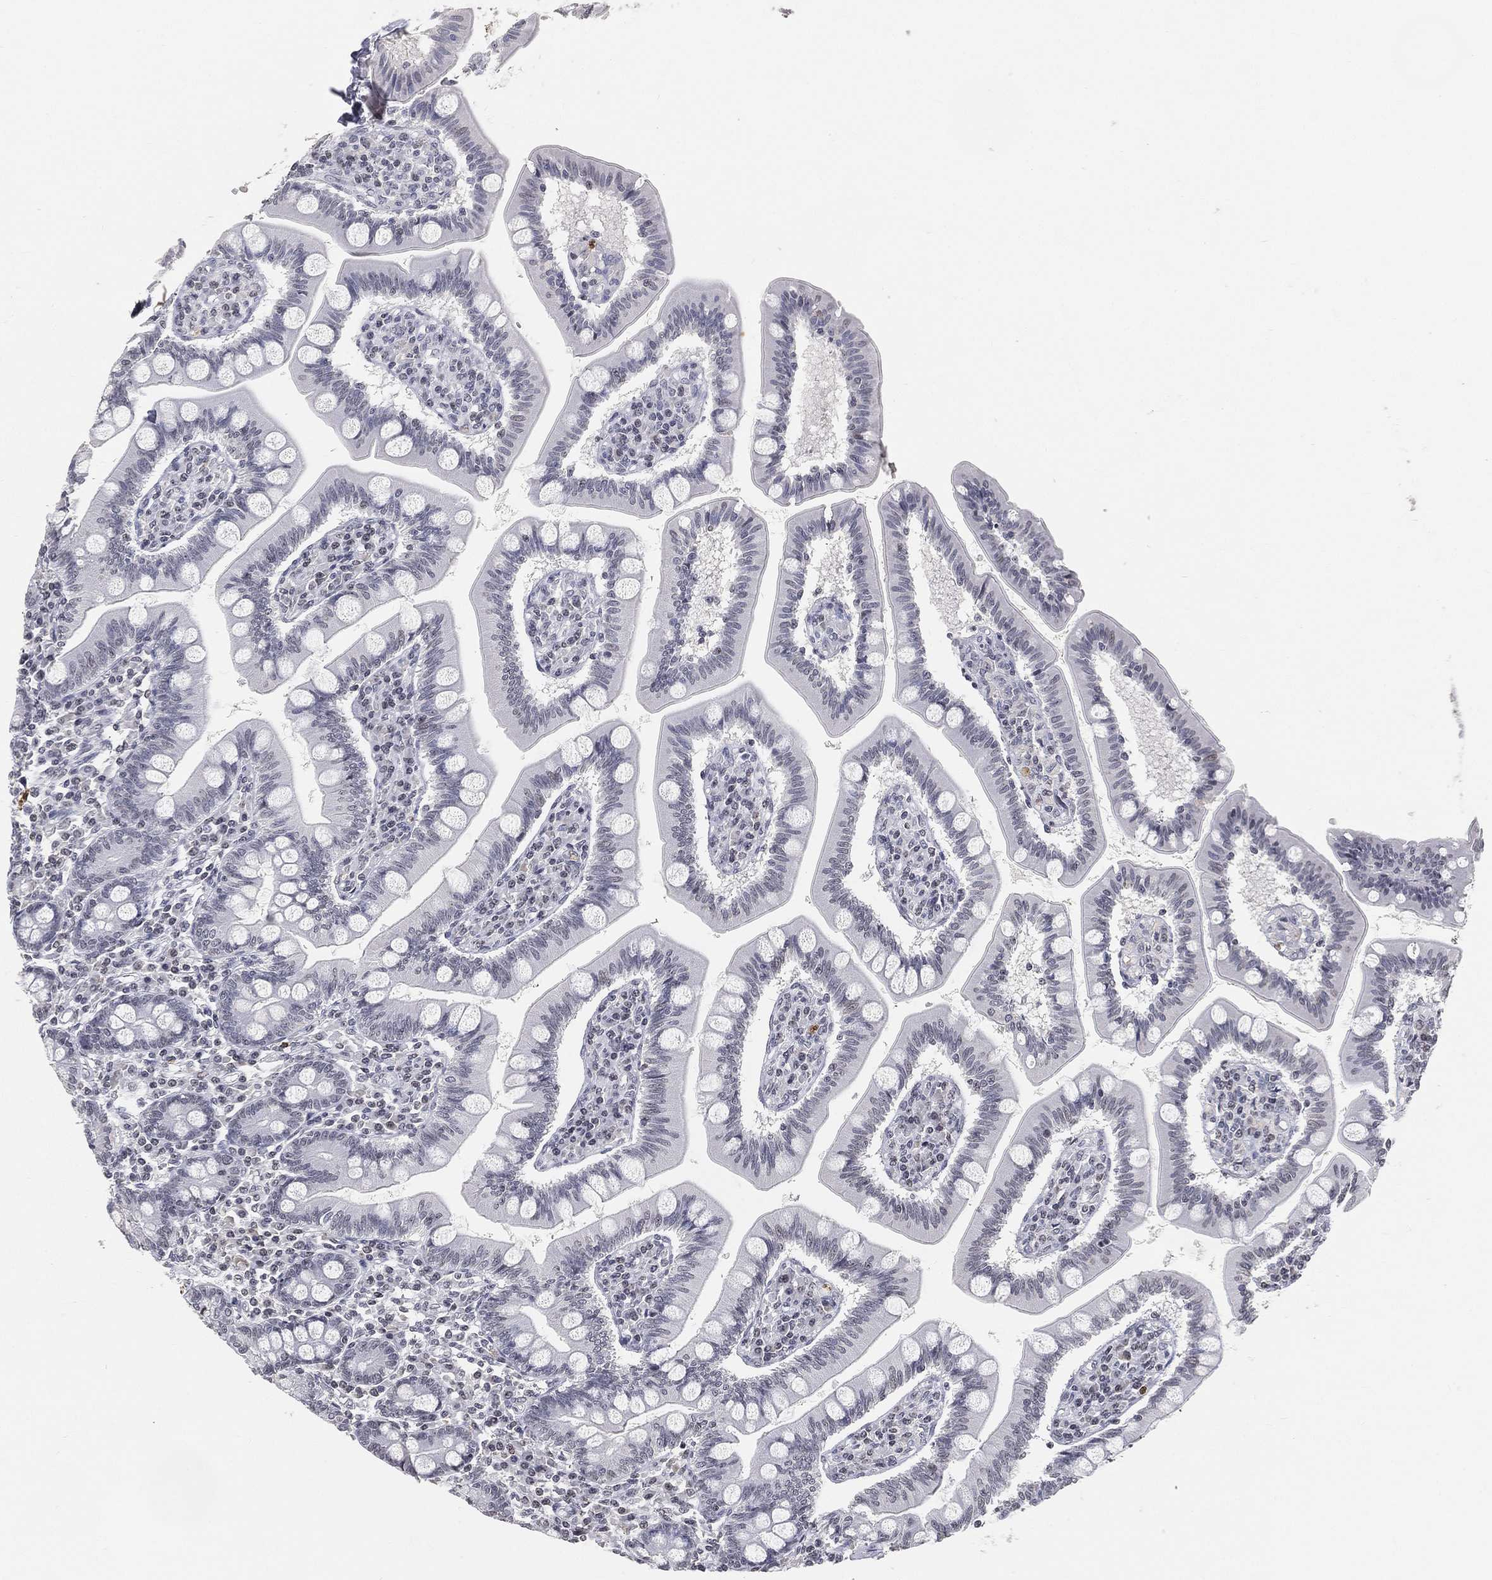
{"staining": {"intensity": "negative", "quantity": "none", "location": "none"}, "tissue": "small intestine", "cell_type": "Glandular cells", "image_type": "normal", "snomed": [{"axis": "morphology", "description": "Normal tissue, NOS"}, {"axis": "topography", "description": "Small intestine"}], "caption": "High magnification brightfield microscopy of unremarkable small intestine stained with DAB (3,3'-diaminobenzidine) (brown) and counterstained with hematoxylin (blue): glandular cells show no significant expression.", "gene": "ARG1", "patient": {"sex": "male", "age": 88}}